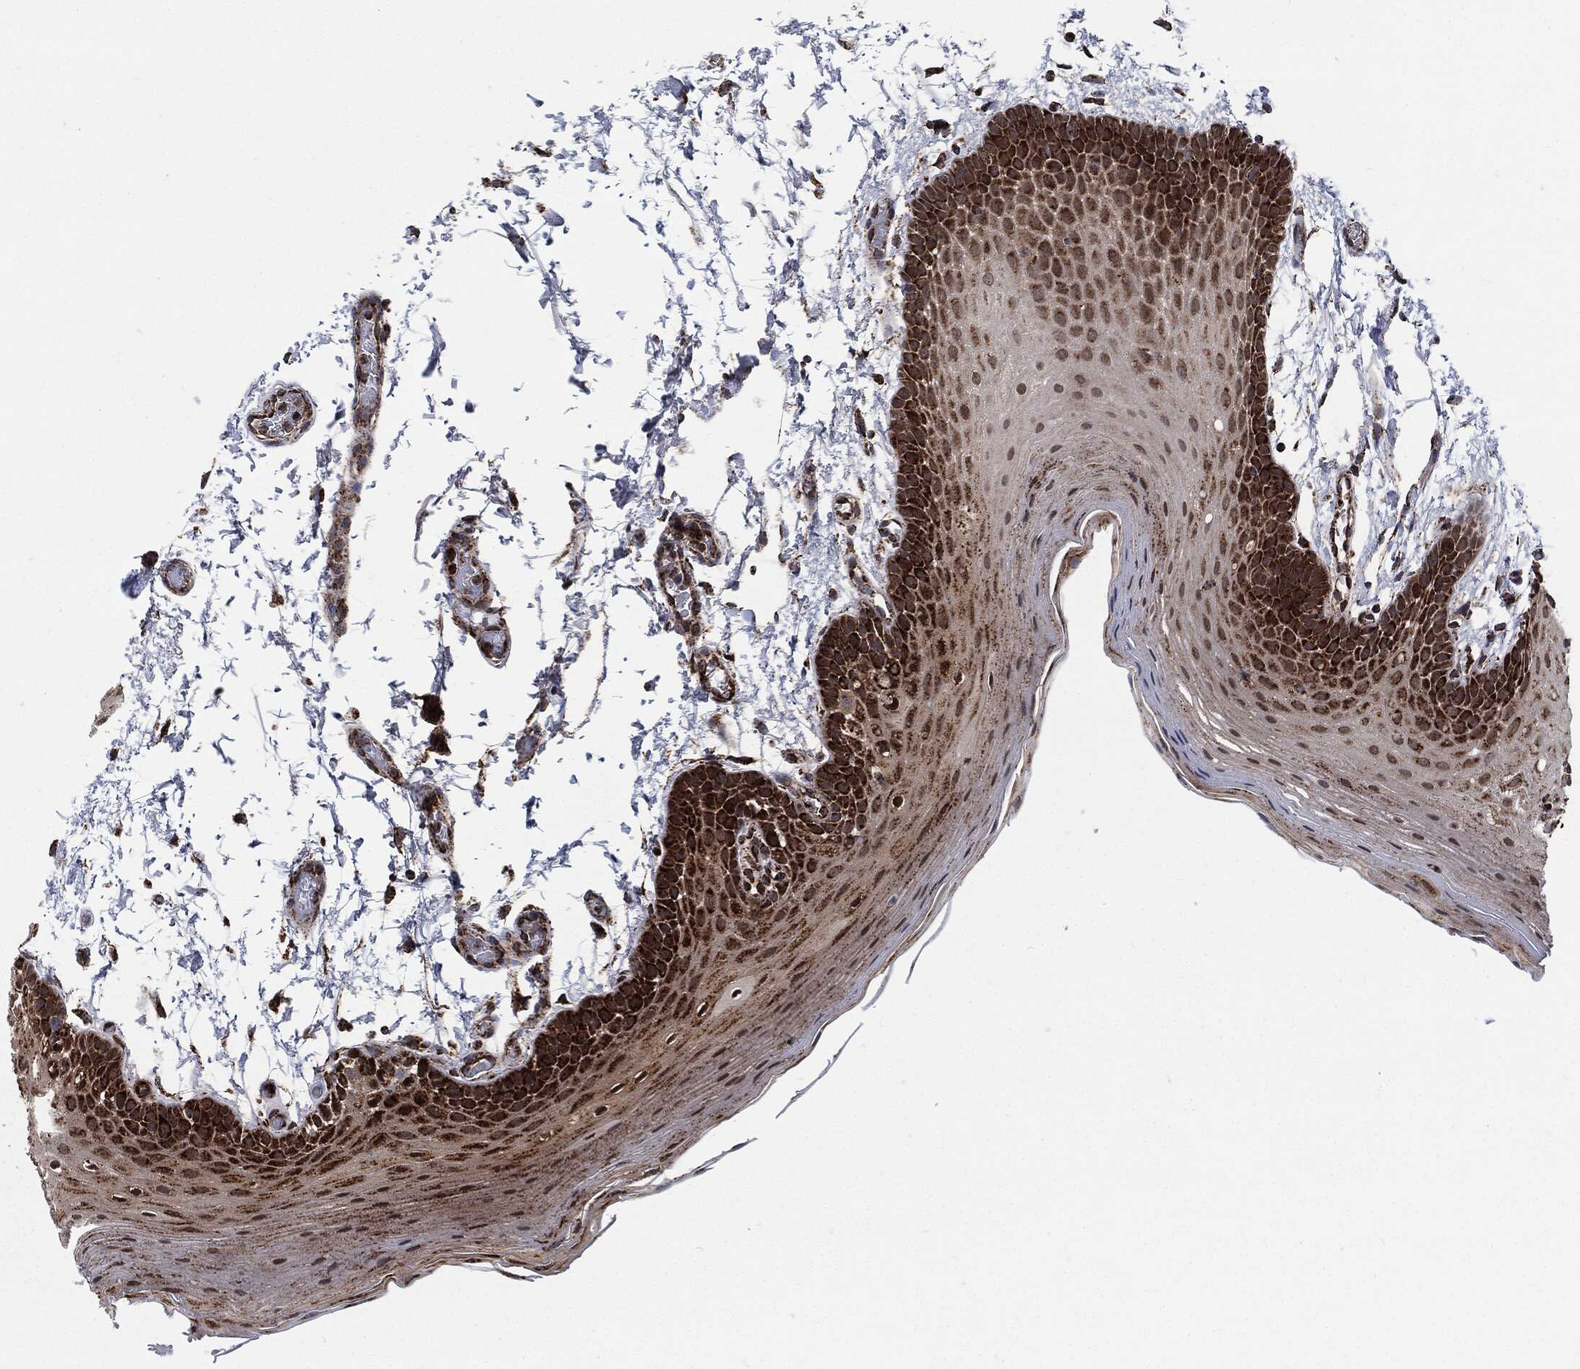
{"staining": {"intensity": "strong", "quantity": "25%-75%", "location": "cytoplasmic/membranous"}, "tissue": "oral mucosa", "cell_type": "Squamous epithelial cells", "image_type": "normal", "snomed": [{"axis": "morphology", "description": "Normal tissue, NOS"}, {"axis": "topography", "description": "Oral tissue"}], "caption": "Protein staining of unremarkable oral mucosa demonstrates strong cytoplasmic/membranous staining in about 25%-75% of squamous epithelial cells.", "gene": "FH", "patient": {"sex": "male", "age": 62}}